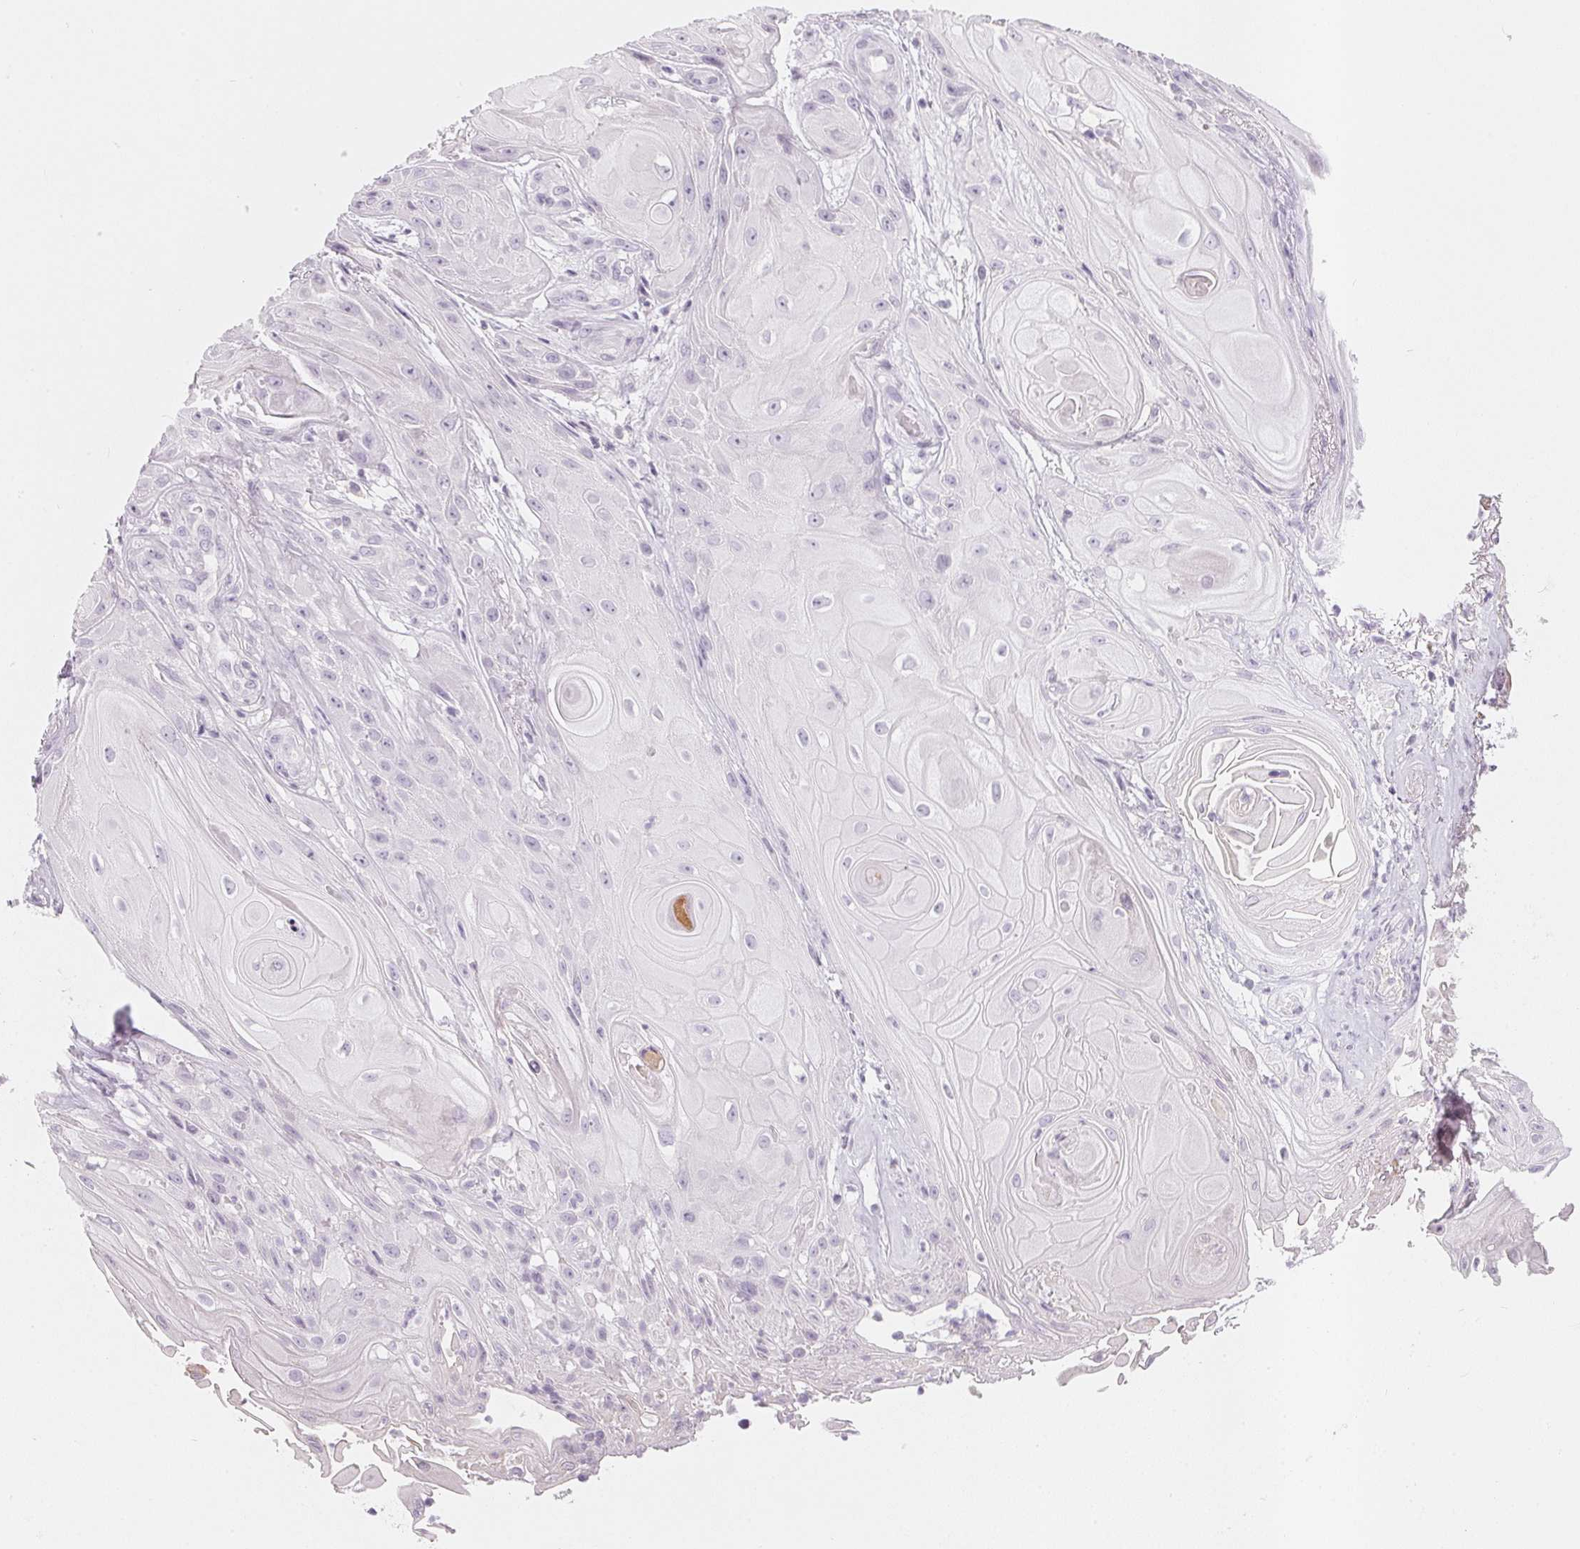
{"staining": {"intensity": "negative", "quantity": "none", "location": "none"}, "tissue": "skin cancer", "cell_type": "Tumor cells", "image_type": "cancer", "snomed": [{"axis": "morphology", "description": "Squamous cell carcinoma, NOS"}, {"axis": "topography", "description": "Skin"}], "caption": "Immunohistochemistry photomicrograph of neoplastic tissue: human skin cancer (squamous cell carcinoma) stained with DAB (3,3'-diaminobenzidine) reveals no significant protein positivity in tumor cells.", "gene": "CHST4", "patient": {"sex": "male", "age": 62}}